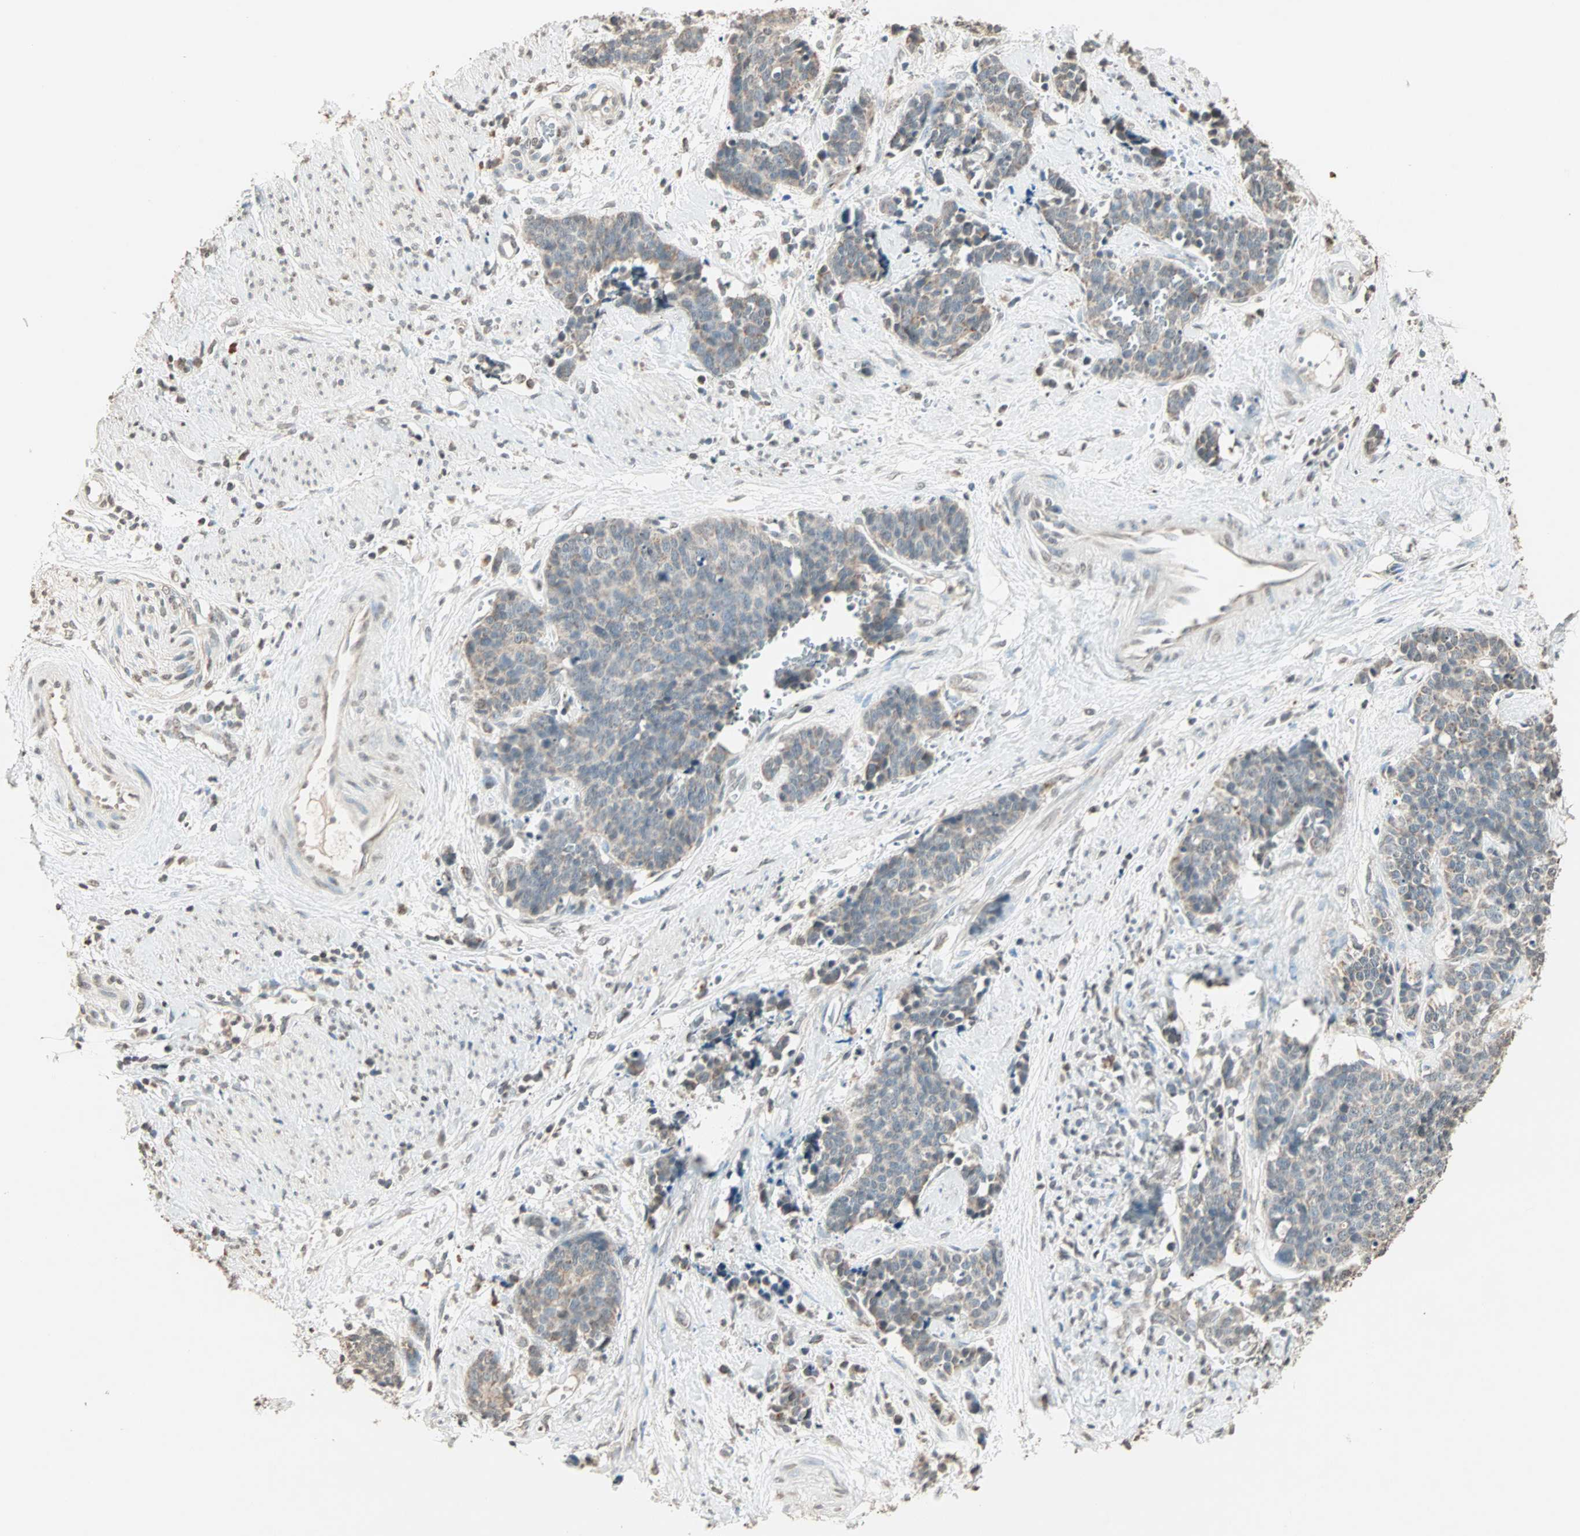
{"staining": {"intensity": "weak", "quantity": "25%-75%", "location": "cytoplasmic/membranous"}, "tissue": "cervical cancer", "cell_type": "Tumor cells", "image_type": "cancer", "snomed": [{"axis": "morphology", "description": "Squamous cell carcinoma, NOS"}, {"axis": "topography", "description": "Cervix"}], "caption": "Human cervical cancer (squamous cell carcinoma) stained for a protein (brown) exhibits weak cytoplasmic/membranous positive staining in about 25%-75% of tumor cells.", "gene": "PRELID1", "patient": {"sex": "female", "age": 35}}